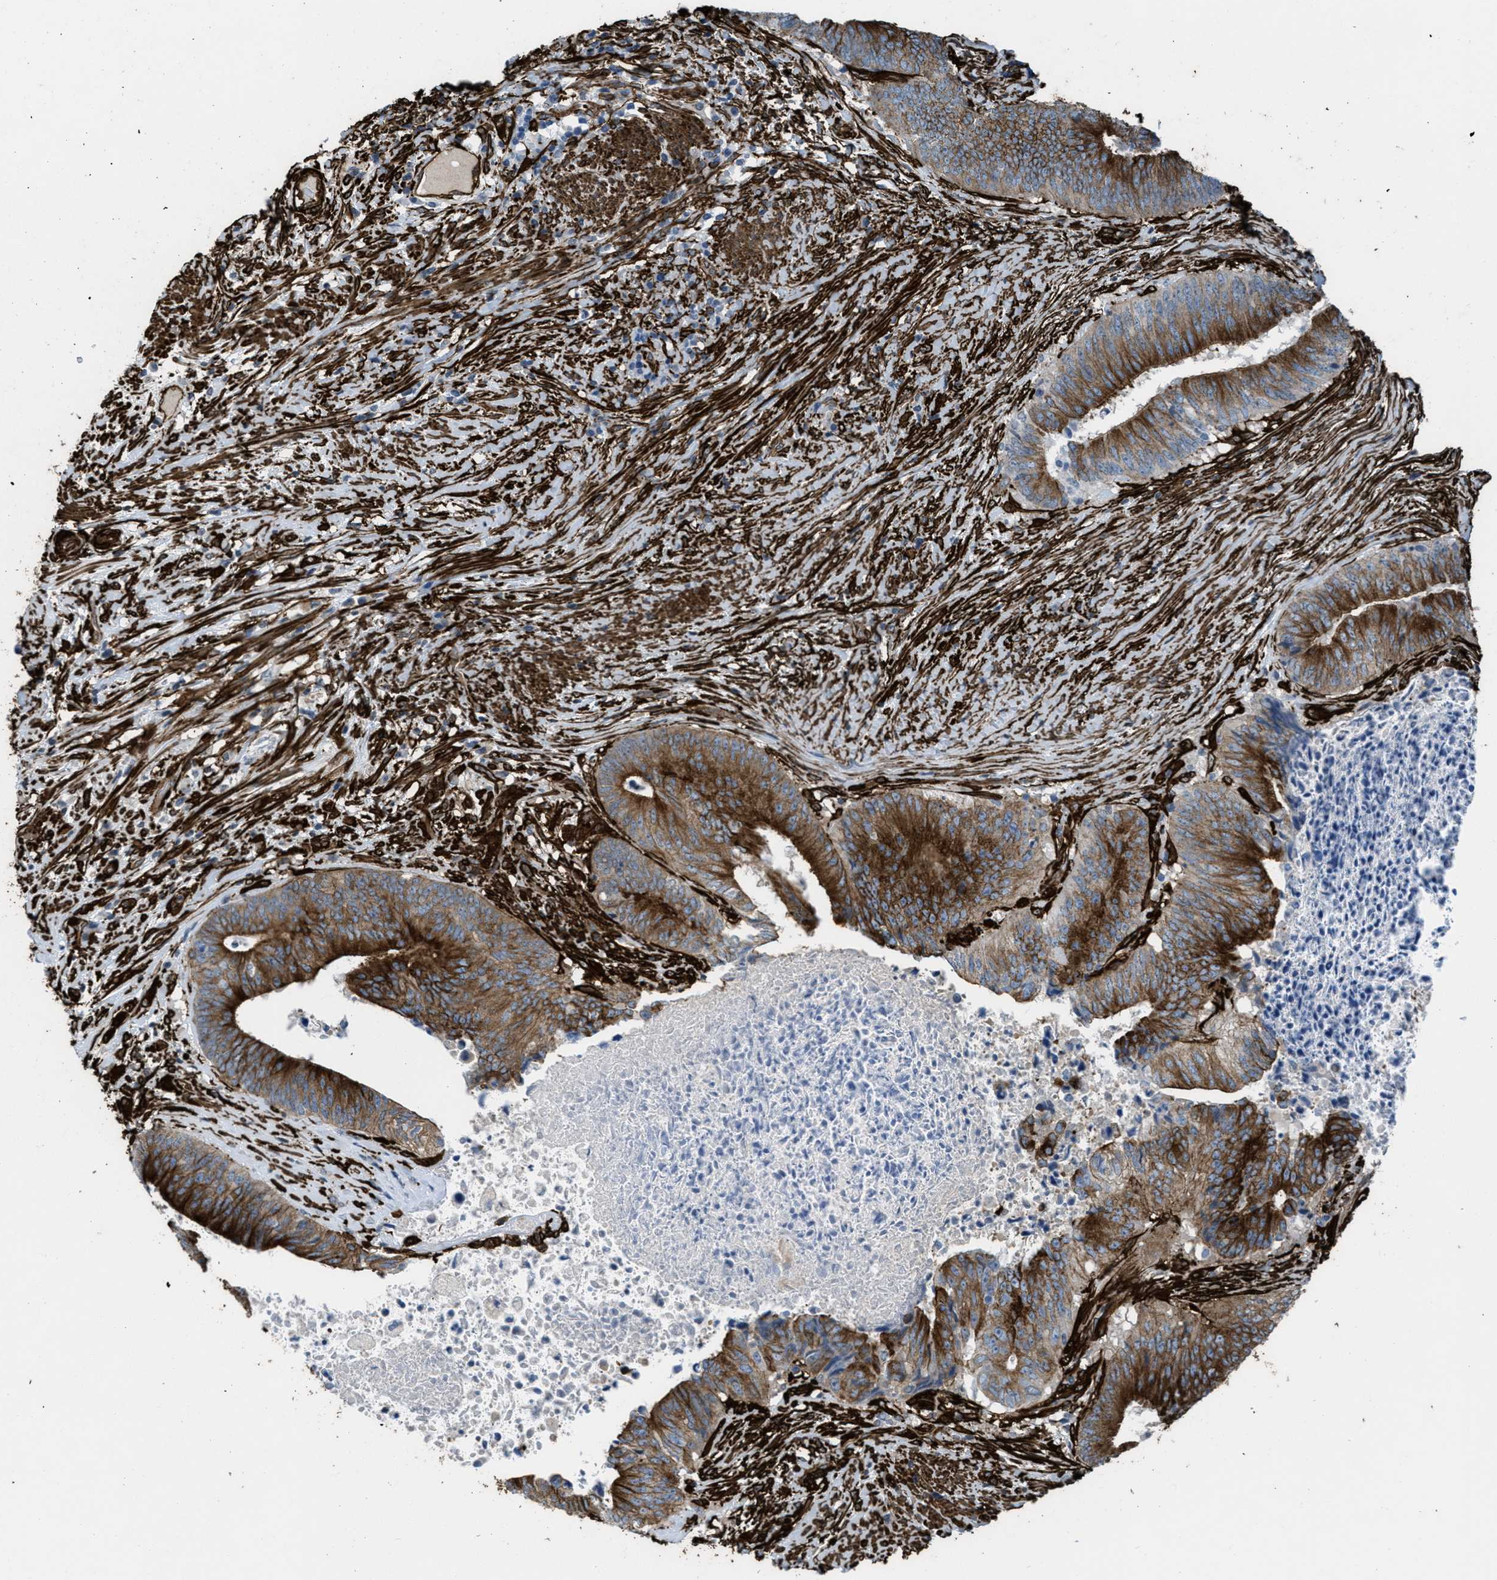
{"staining": {"intensity": "strong", "quantity": "25%-75%", "location": "cytoplasmic/membranous"}, "tissue": "colorectal cancer", "cell_type": "Tumor cells", "image_type": "cancer", "snomed": [{"axis": "morphology", "description": "Adenocarcinoma, NOS"}, {"axis": "topography", "description": "Rectum"}], "caption": "About 25%-75% of tumor cells in colorectal cancer reveal strong cytoplasmic/membranous protein expression as visualized by brown immunohistochemical staining.", "gene": "CALD1", "patient": {"sex": "male", "age": 72}}